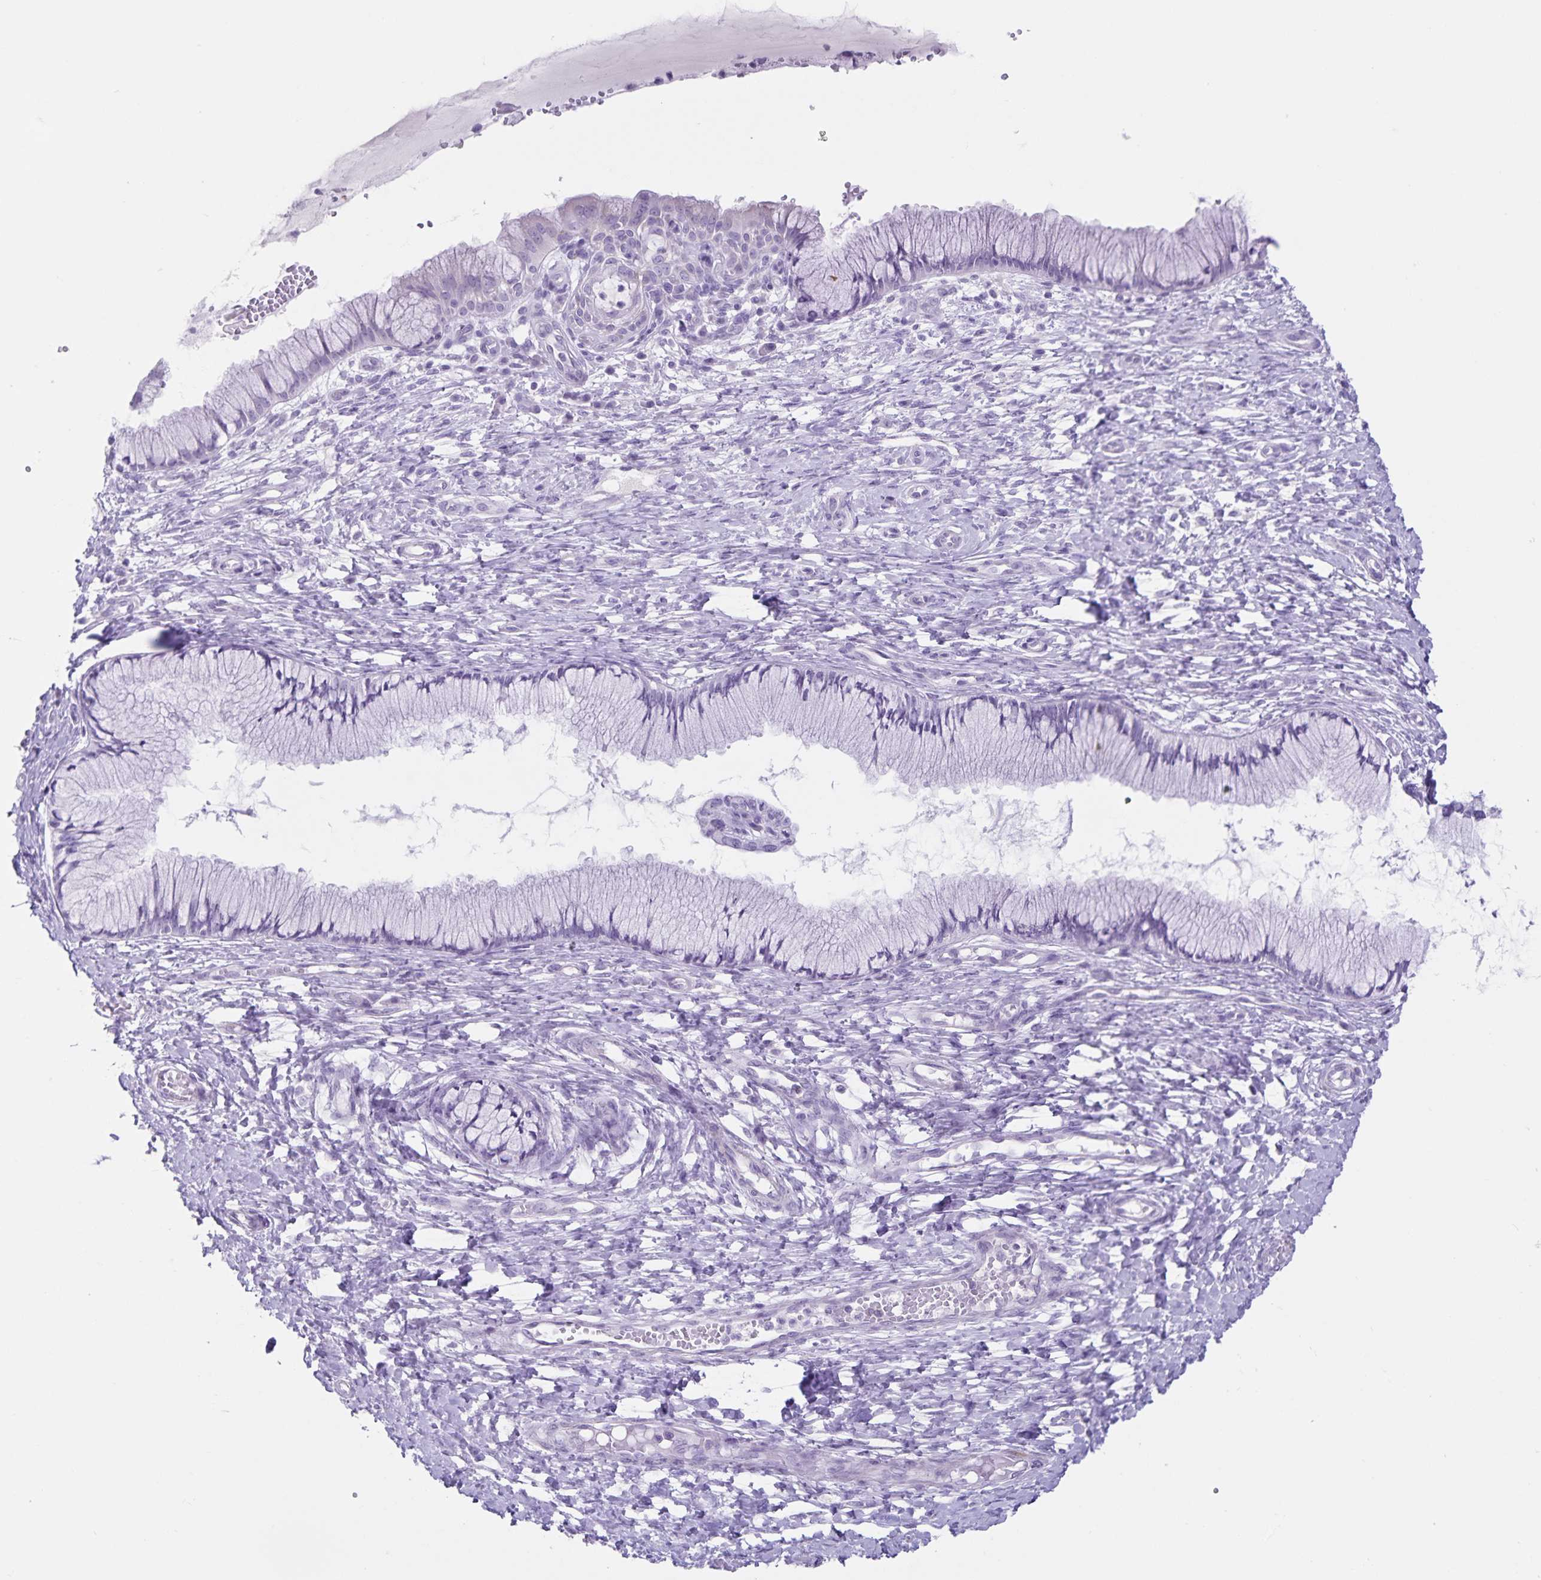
{"staining": {"intensity": "negative", "quantity": "none", "location": "none"}, "tissue": "cervix", "cell_type": "Glandular cells", "image_type": "normal", "snomed": [{"axis": "morphology", "description": "Normal tissue, NOS"}, {"axis": "topography", "description": "Cervix"}], "caption": "A histopathology image of cervix stained for a protein reveals no brown staining in glandular cells. Brightfield microscopy of immunohistochemistry (IHC) stained with DAB (3,3'-diaminobenzidine) (brown) and hematoxylin (blue), captured at high magnification.", "gene": "C11orf42", "patient": {"sex": "female", "age": 37}}